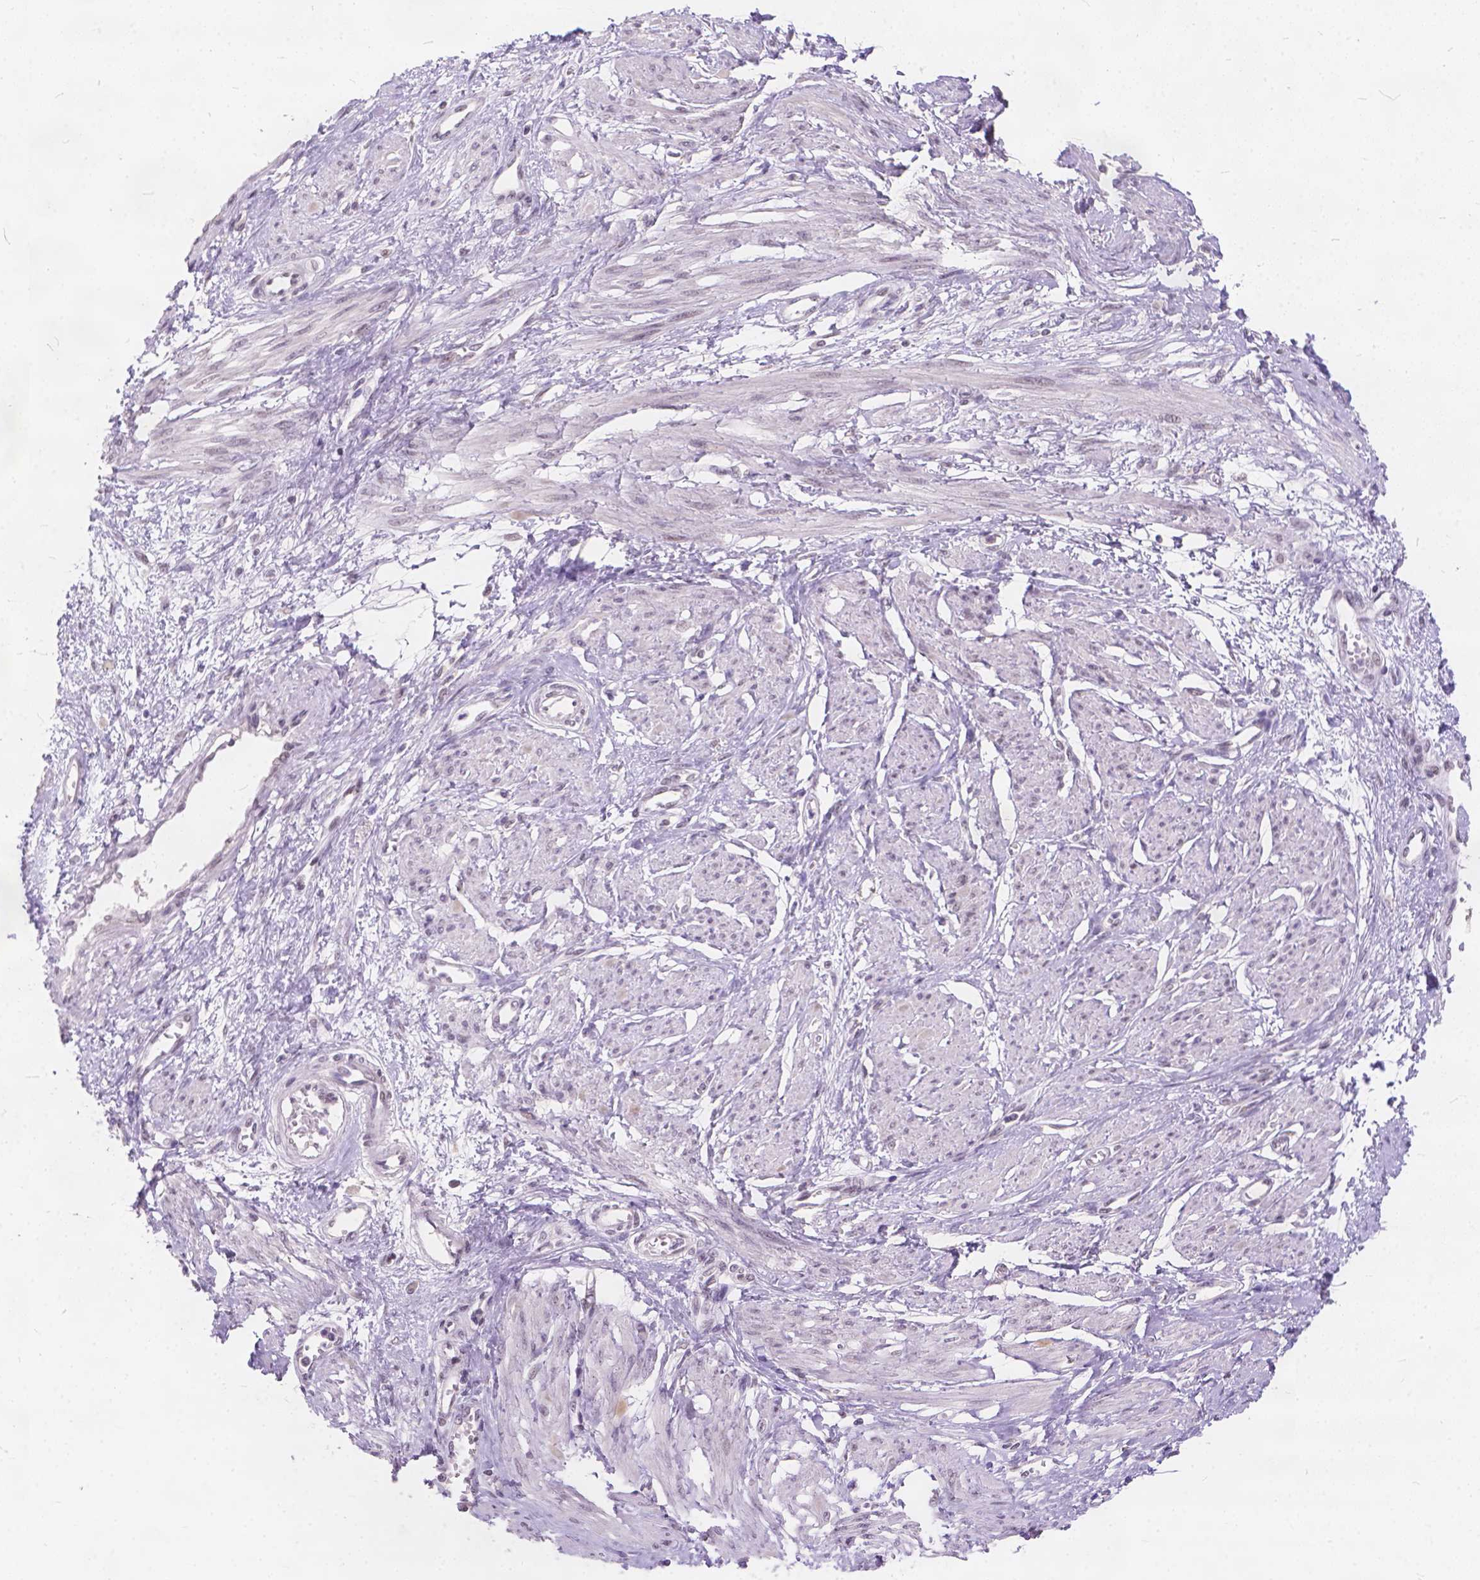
{"staining": {"intensity": "weak", "quantity": "25%-75%", "location": "nuclear"}, "tissue": "smooth muscle", "cell_type": "Smooth muscle cells", "image_type": "normal", "snomed": [{"axis": "morphology", "description": "Normal tissue, NOS"}, {"axis": "topography", "description": "Smooth muscle"}, {"axis": "topography", "description": "Uterus"}], "caption": "Immunohistochemistry (IHC) (DAB) staining of unremarkable human smooth muscle displays weak nuclear protein expression in about 25%-75% of smooth muscle cells.", "gene": "FAM53A", "patient": {"sex": "female", "age": 39}}